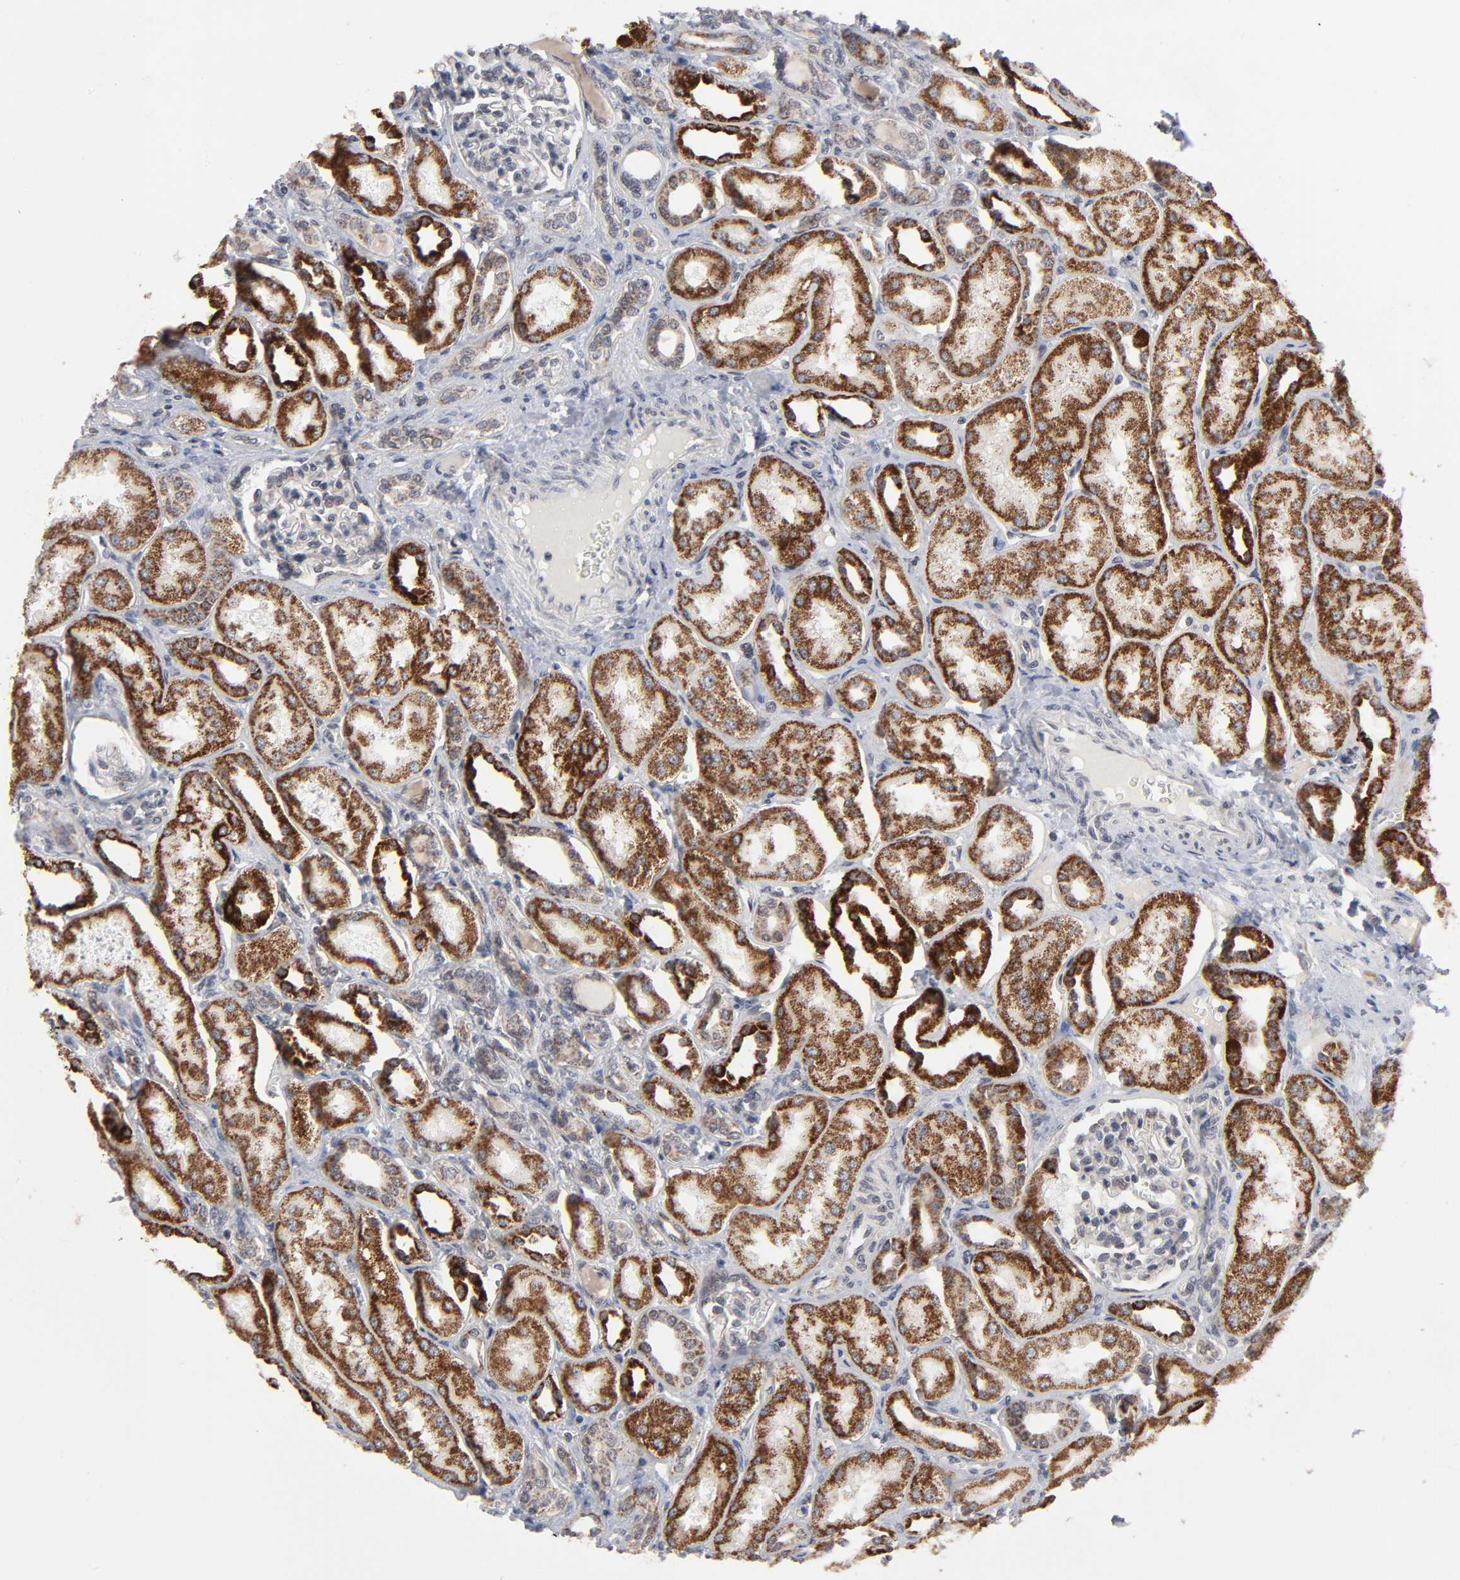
{"staining": {"intensity": "negative", "quantity": "none", "location": "none"}, "tissue": "kidney", "cell_type": "Cells in glomeruli", "image_type": "normal", "snomed": [{"axis": "morphology", "description": "Normal tissue, NOS"}, {"axis": "topography", "description": "Kidney"}], "caption": "The image shows no significant staining in cells in glomeruli of kidney. (DAB (3,3'-diaminobenzidine) immunohistochemistry with hematoxylin counter stain).", "gene": "AUH", "patient": {"sex": "male", "age": 7}}